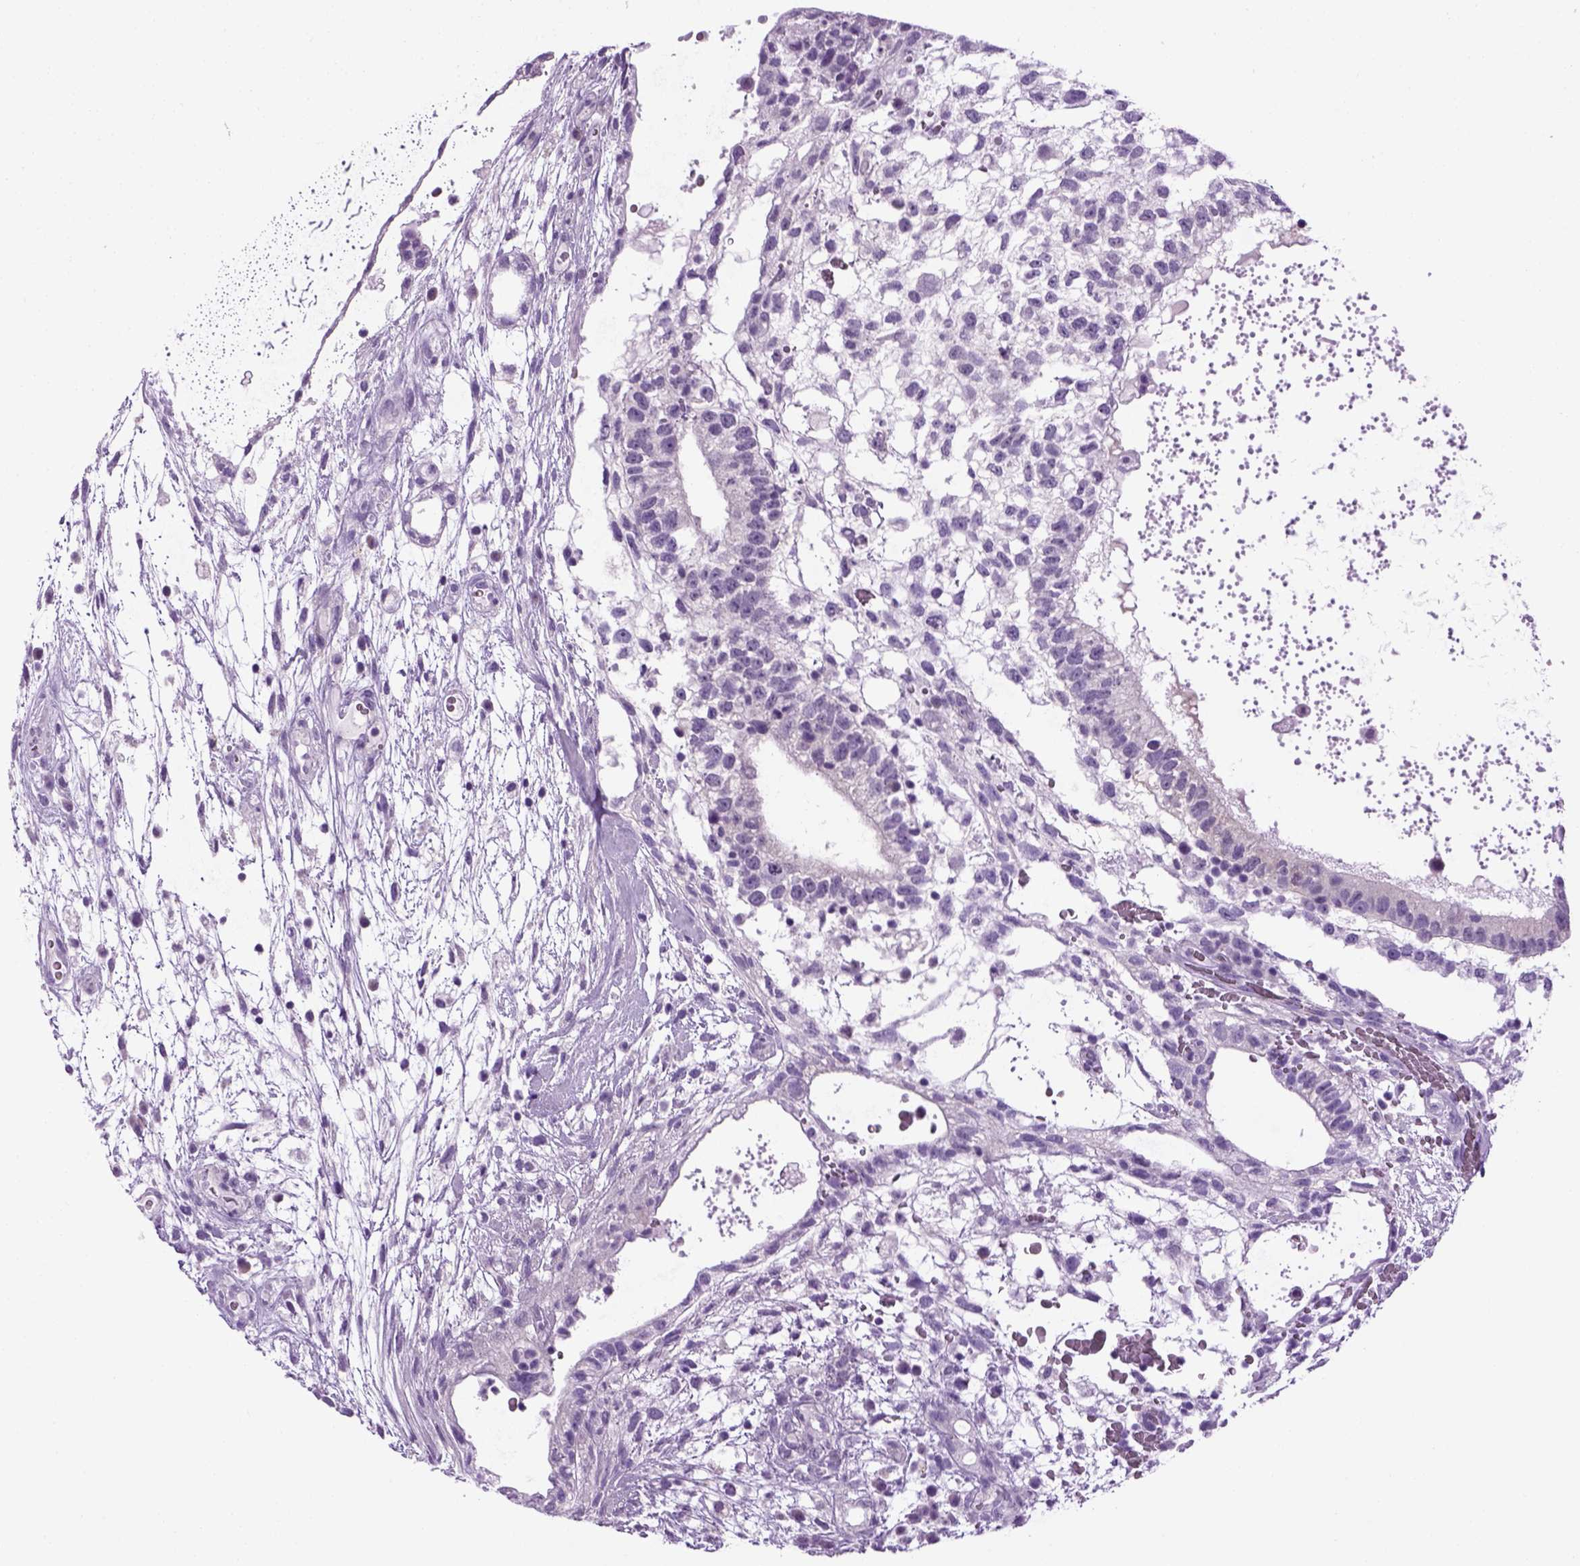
{"staining": {"intensity": "negative", "quantity": "none", "location": "none"}, "tissue": "testis cancer", "cell_type": "Tumor cells", "image_type": "cancer", "snomed": [{"axis": "morphology", "description": "Normal tissue, NOS"}, {"axis": "morphology", "description": "Carcinoma, Embryonal, NOS"}, {"axis": "topography", "description": "Testis"}], "caption": "Protein analysis of testis cancer shows no significant staining in tumor cells. The staining was performed using DAB to visualize the protein expression in brown, while the nuclei were stained in blue with hematoxylin (Magnification: 20x).", "gene": "HMCN2", "patient": {"sex": "male", "age": 32}}